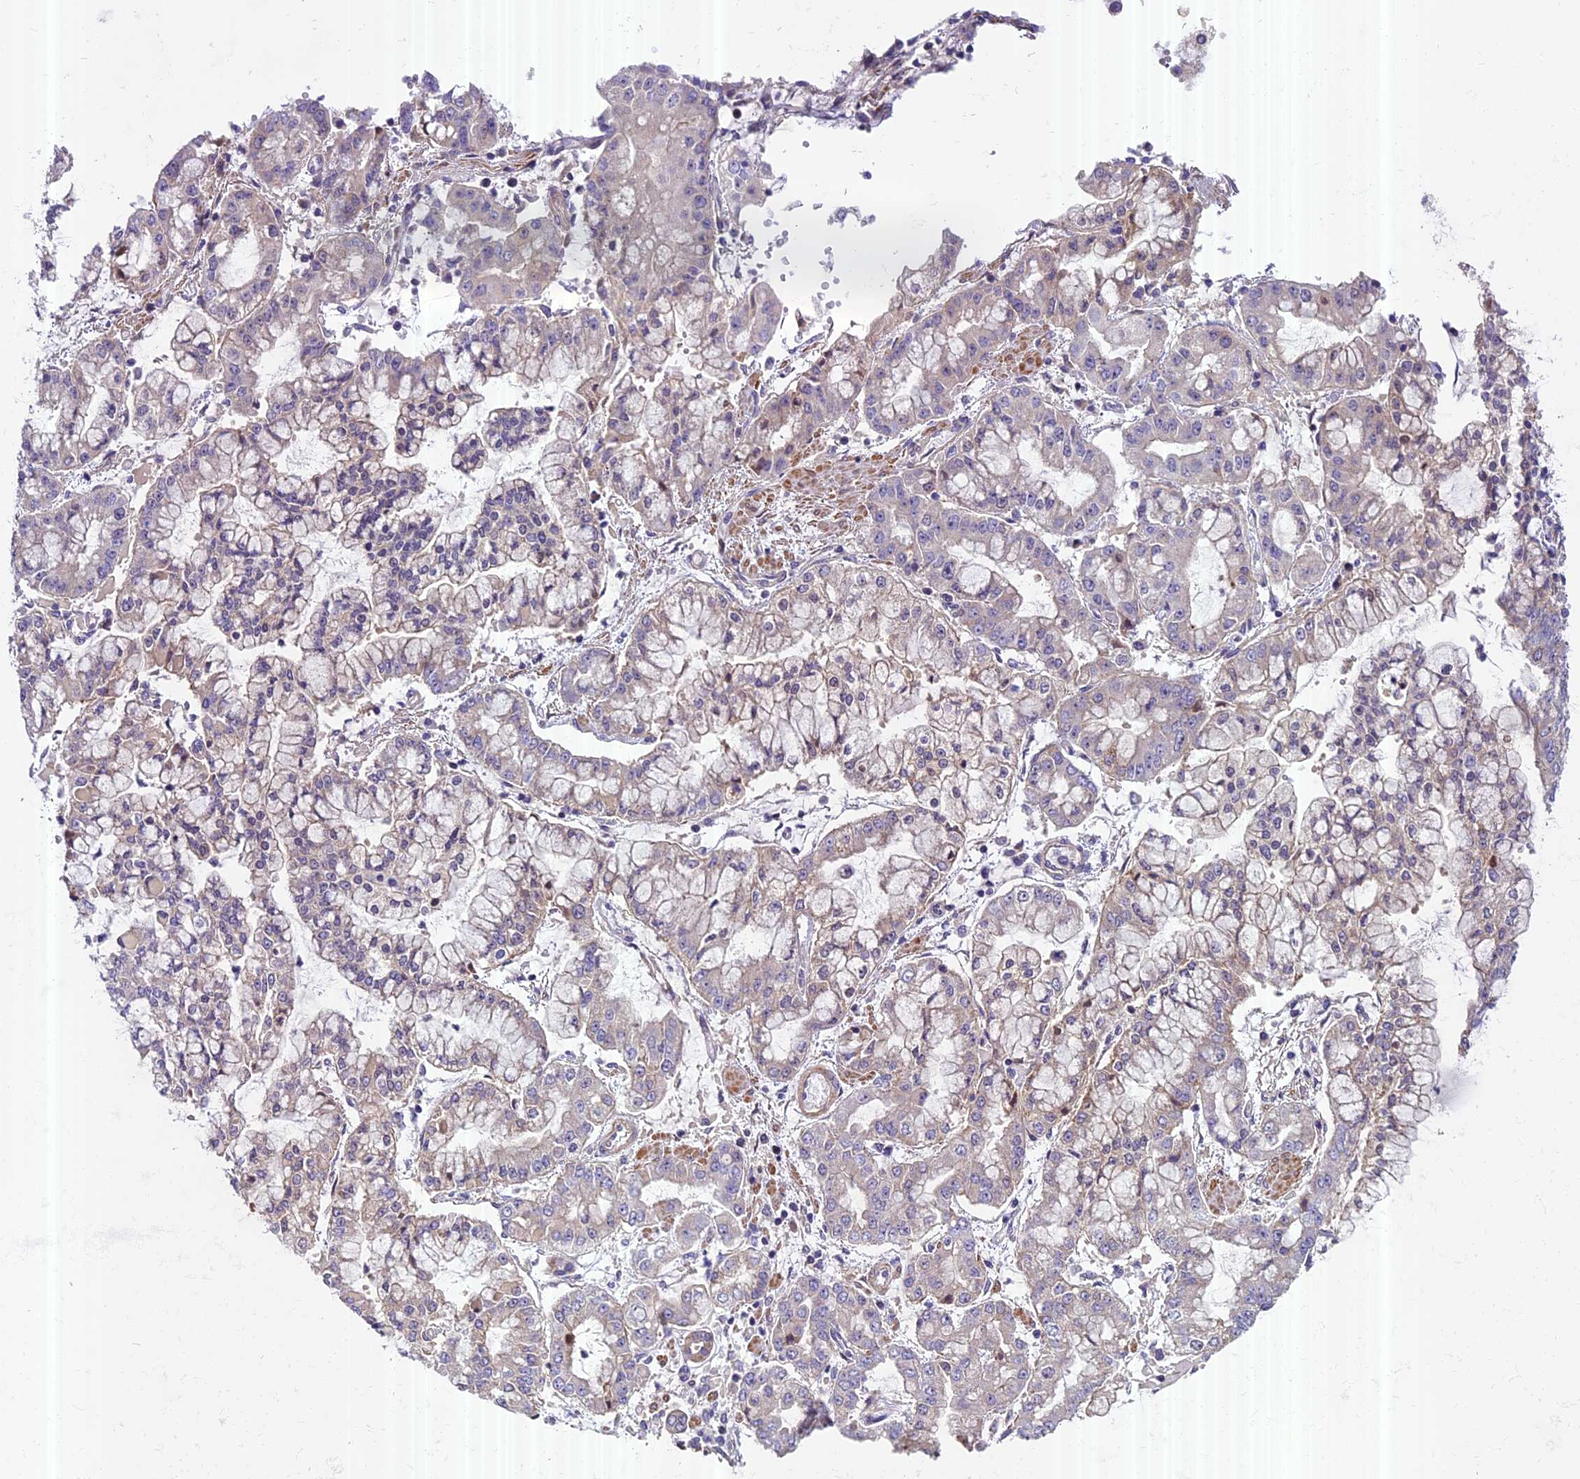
{"staining": {"intensity": "negative", "quantity": "none", "location": "none"}, "tissue": "stomach cancer", "cell_type": "Tumor cells", "image_type": "cancer", "snomed": [{"axis": "morphology", "description": "Adenocarcinoma, NOS"}, {"axis": "topography", "description": "Stomach"}], "caption": "The immunohistochemistry (IHC) histopathology image has no significant expression in tumor cells of stomach adenocarcinoma tissue.", "gene": "FAM98C", "patient": {"sex": "male", "age": 76}}